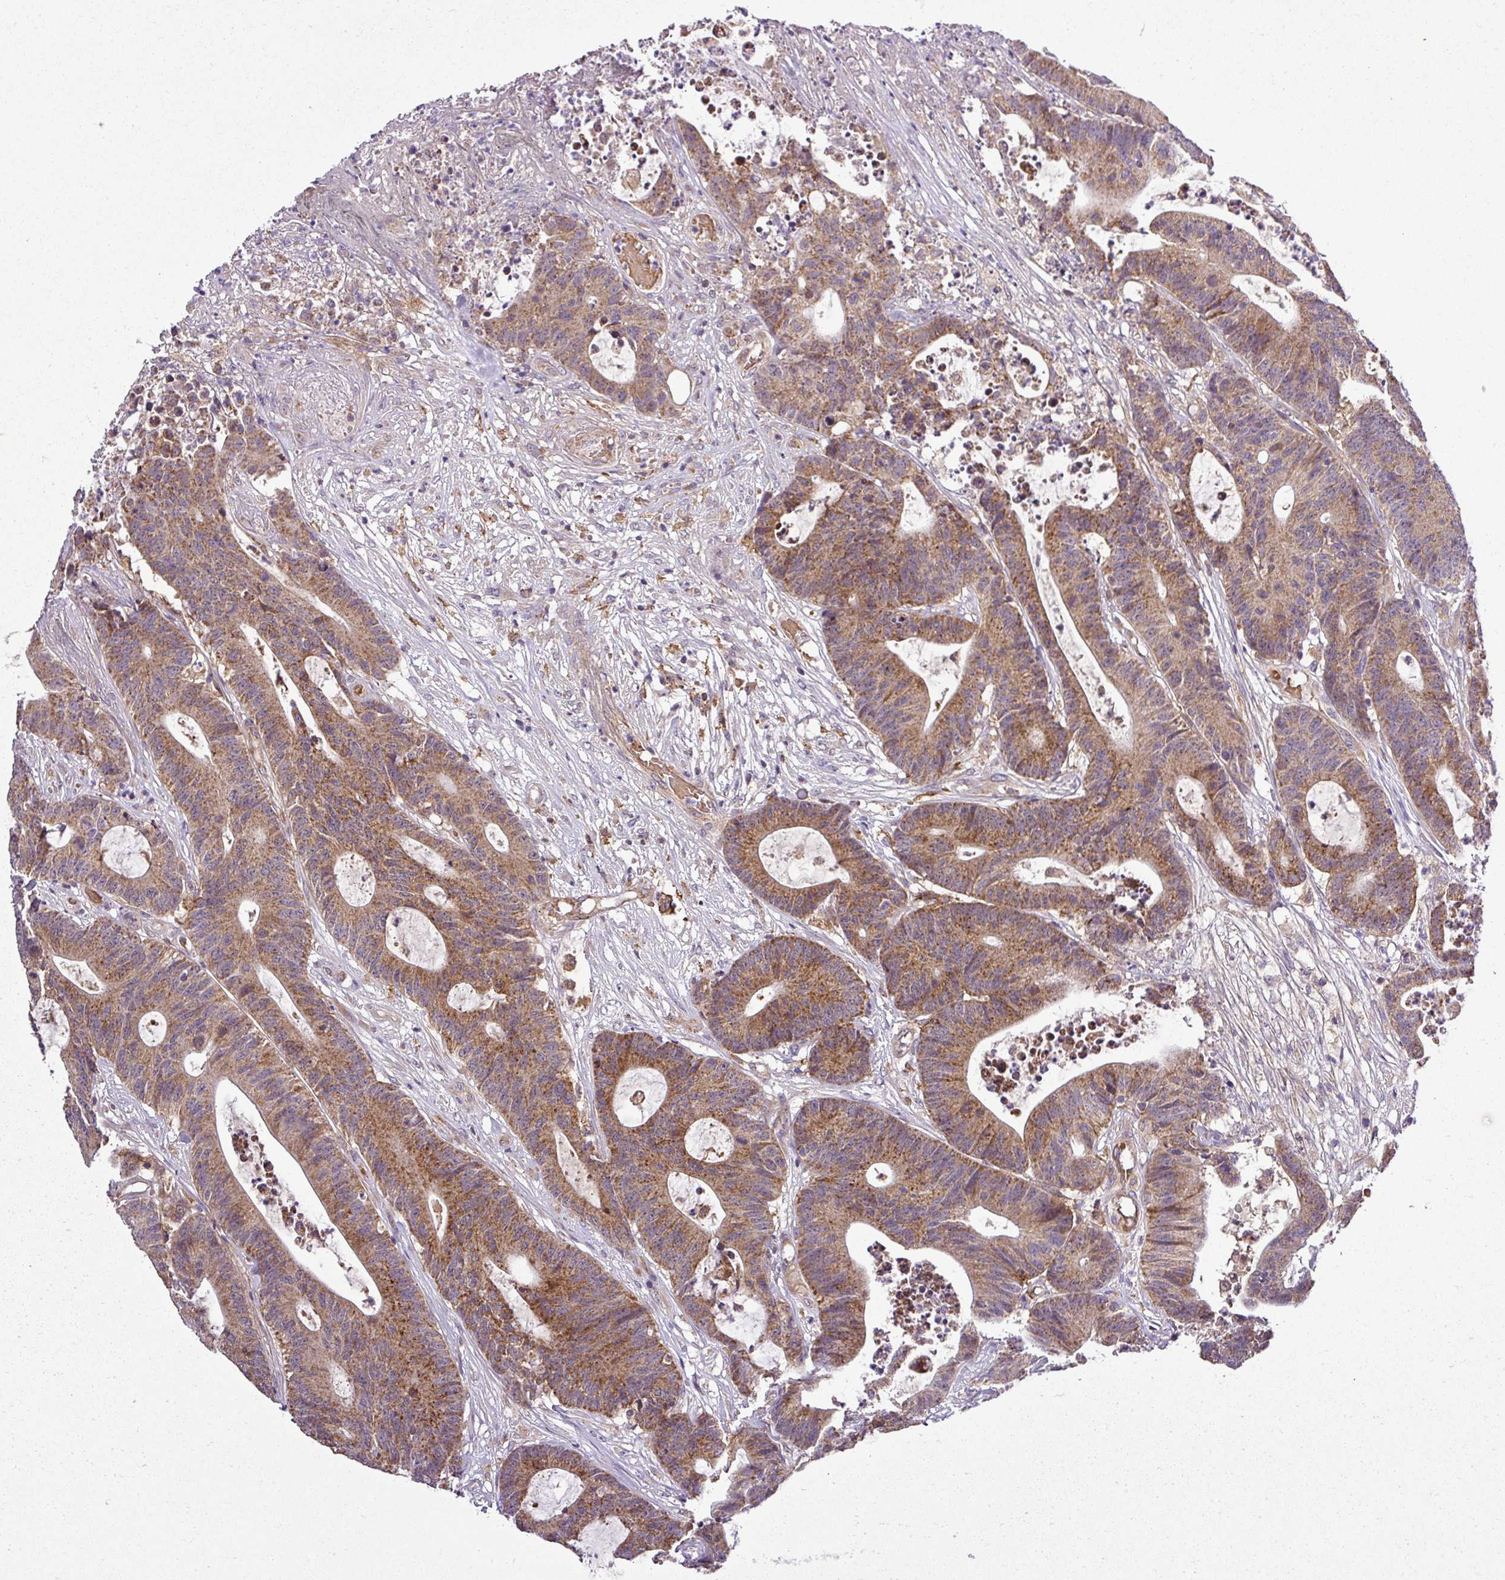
{"staining": {"intensity": "moderate", "quantity": ">75%", "location": "cytoplasmic/membranous"}, "tissue": "colorectal cancer", "cell_type": "Tumor cells", "image_type": "cancer", "snomed": [{"axis": "morphology", "description": "Adenocarcinoma, NOS"}, {"axis": "topography", "description": "Colon"}], "caption": "The immunohistochemical stain highlights moderate cytoplasmic/membranous positivity in tumor cells of colorectal cancer tissue. The staining was performed using DAB to visualize the protein expression in brown, while the nuclei were stained in blue with hematoxylin (Magnification: 20x).", "gene": "ZNF513", "patient": {"sex": "female", "age": 84}}